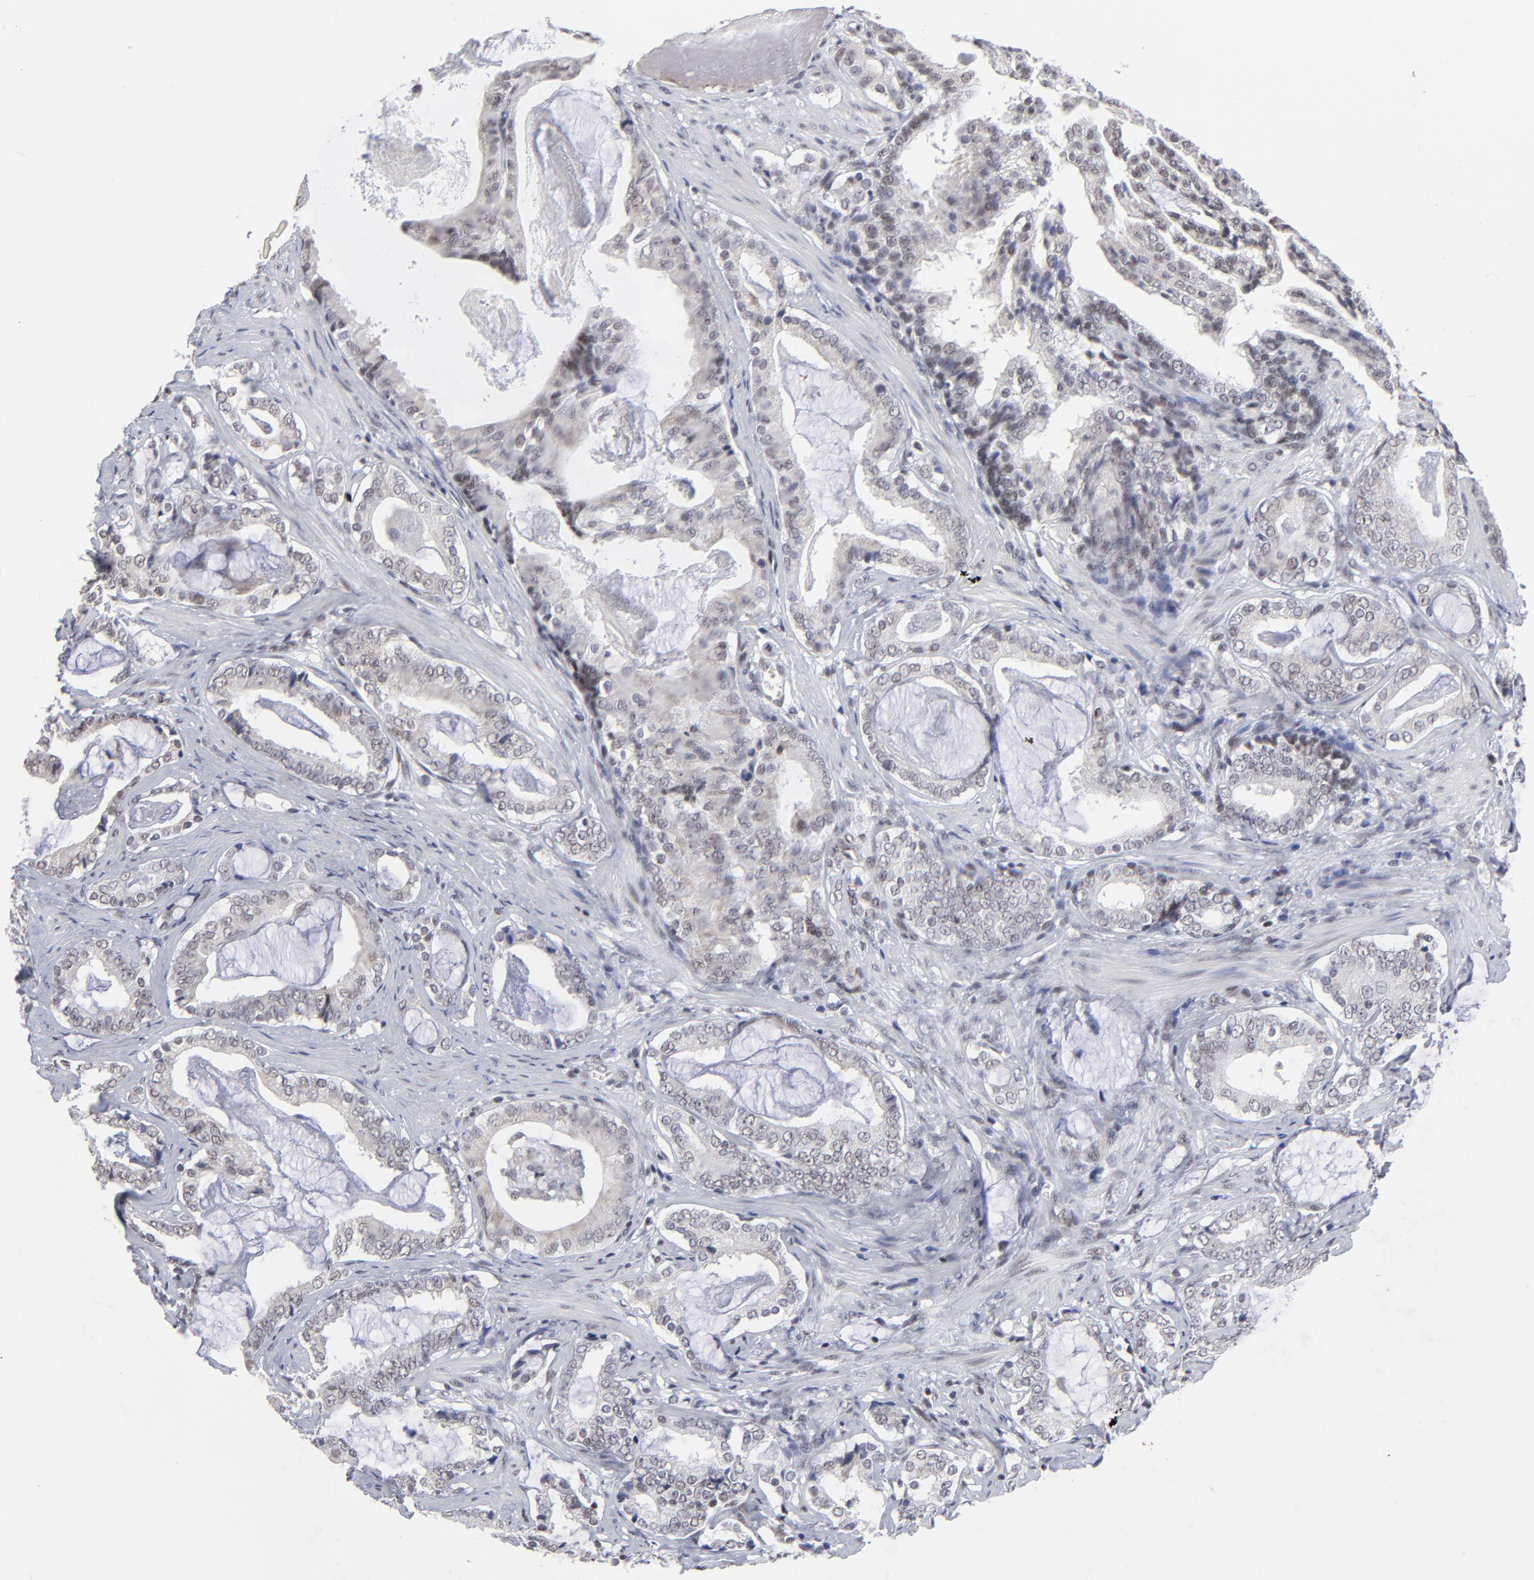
{"staining": {"intensity": "weak", "quantity": "<25%", "location": "nuclear"}, "tissue": "prostate cancer", "cell_type": "Tumor cells", "image_type": "cancer", "snomed": [{"axis": "morphology", "description": "Adenocarcinoma, Low grade"}, {"axis": "topography", "description": "Prostate"}], "caption": "Photomicrograph shows no protein positivity in tumor cells of prostate cancer tissue.", "gene": "SP2", "patient": {"sex": "male", "age": 59}}